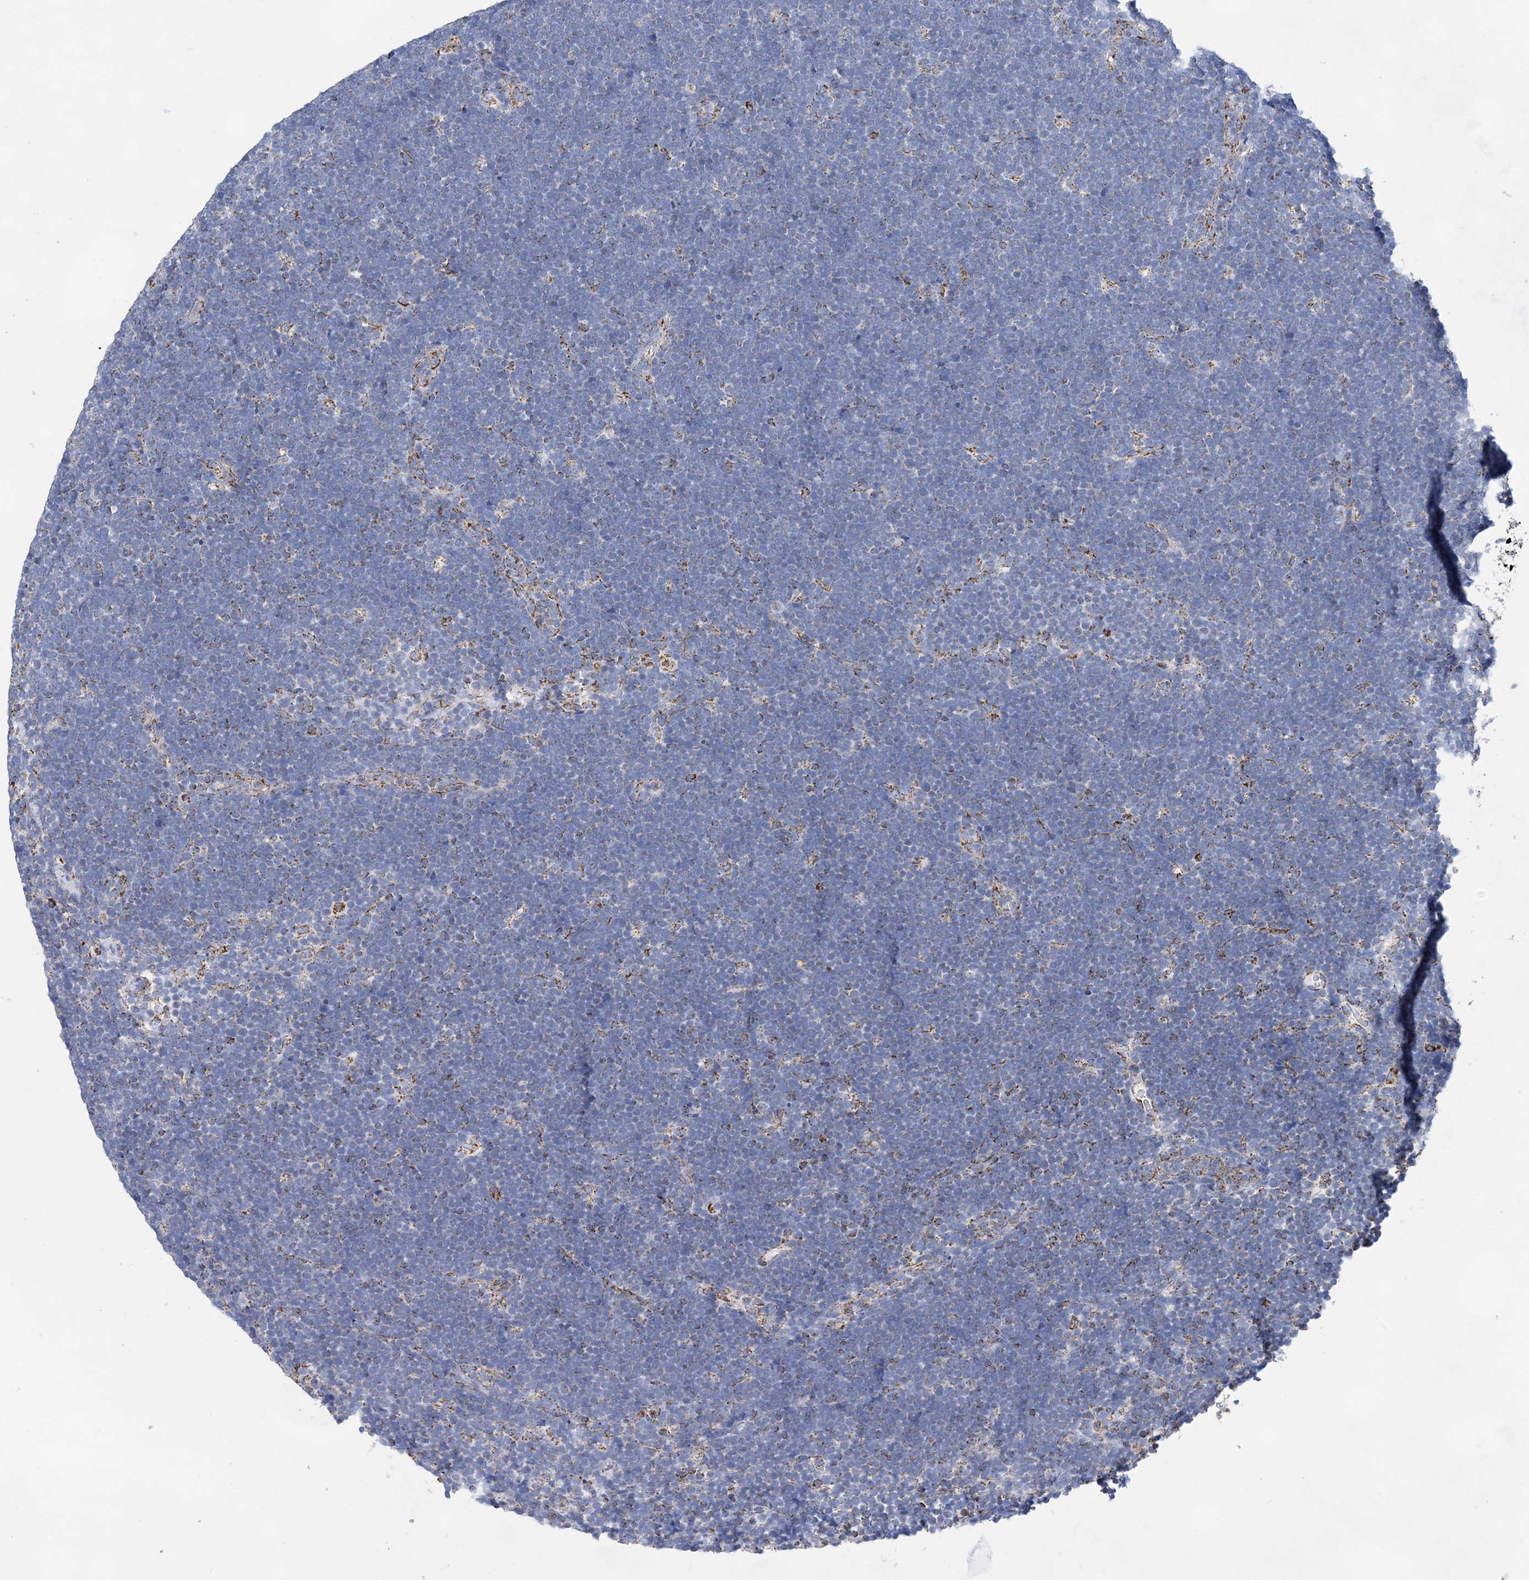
{"staining": {"intensity": "negative", "quantity": "none", "location": "none"}, "tissue": "lymphoma", "cell_type": "Tumor cells", "image_type": "cancer", "snomed": [{"axis": "morphology", "description": "Malignant lymphoma, non-Hodgkin's type, High grade"}, {"axis": "topography", "description": "Lymph node"}], "caption": "This is an immunohistochemistry image of human lymphoma. There is no positivity in tumor cells.", "gene": "ACOT9", "patient": {"sex": "male", "age": 13}}